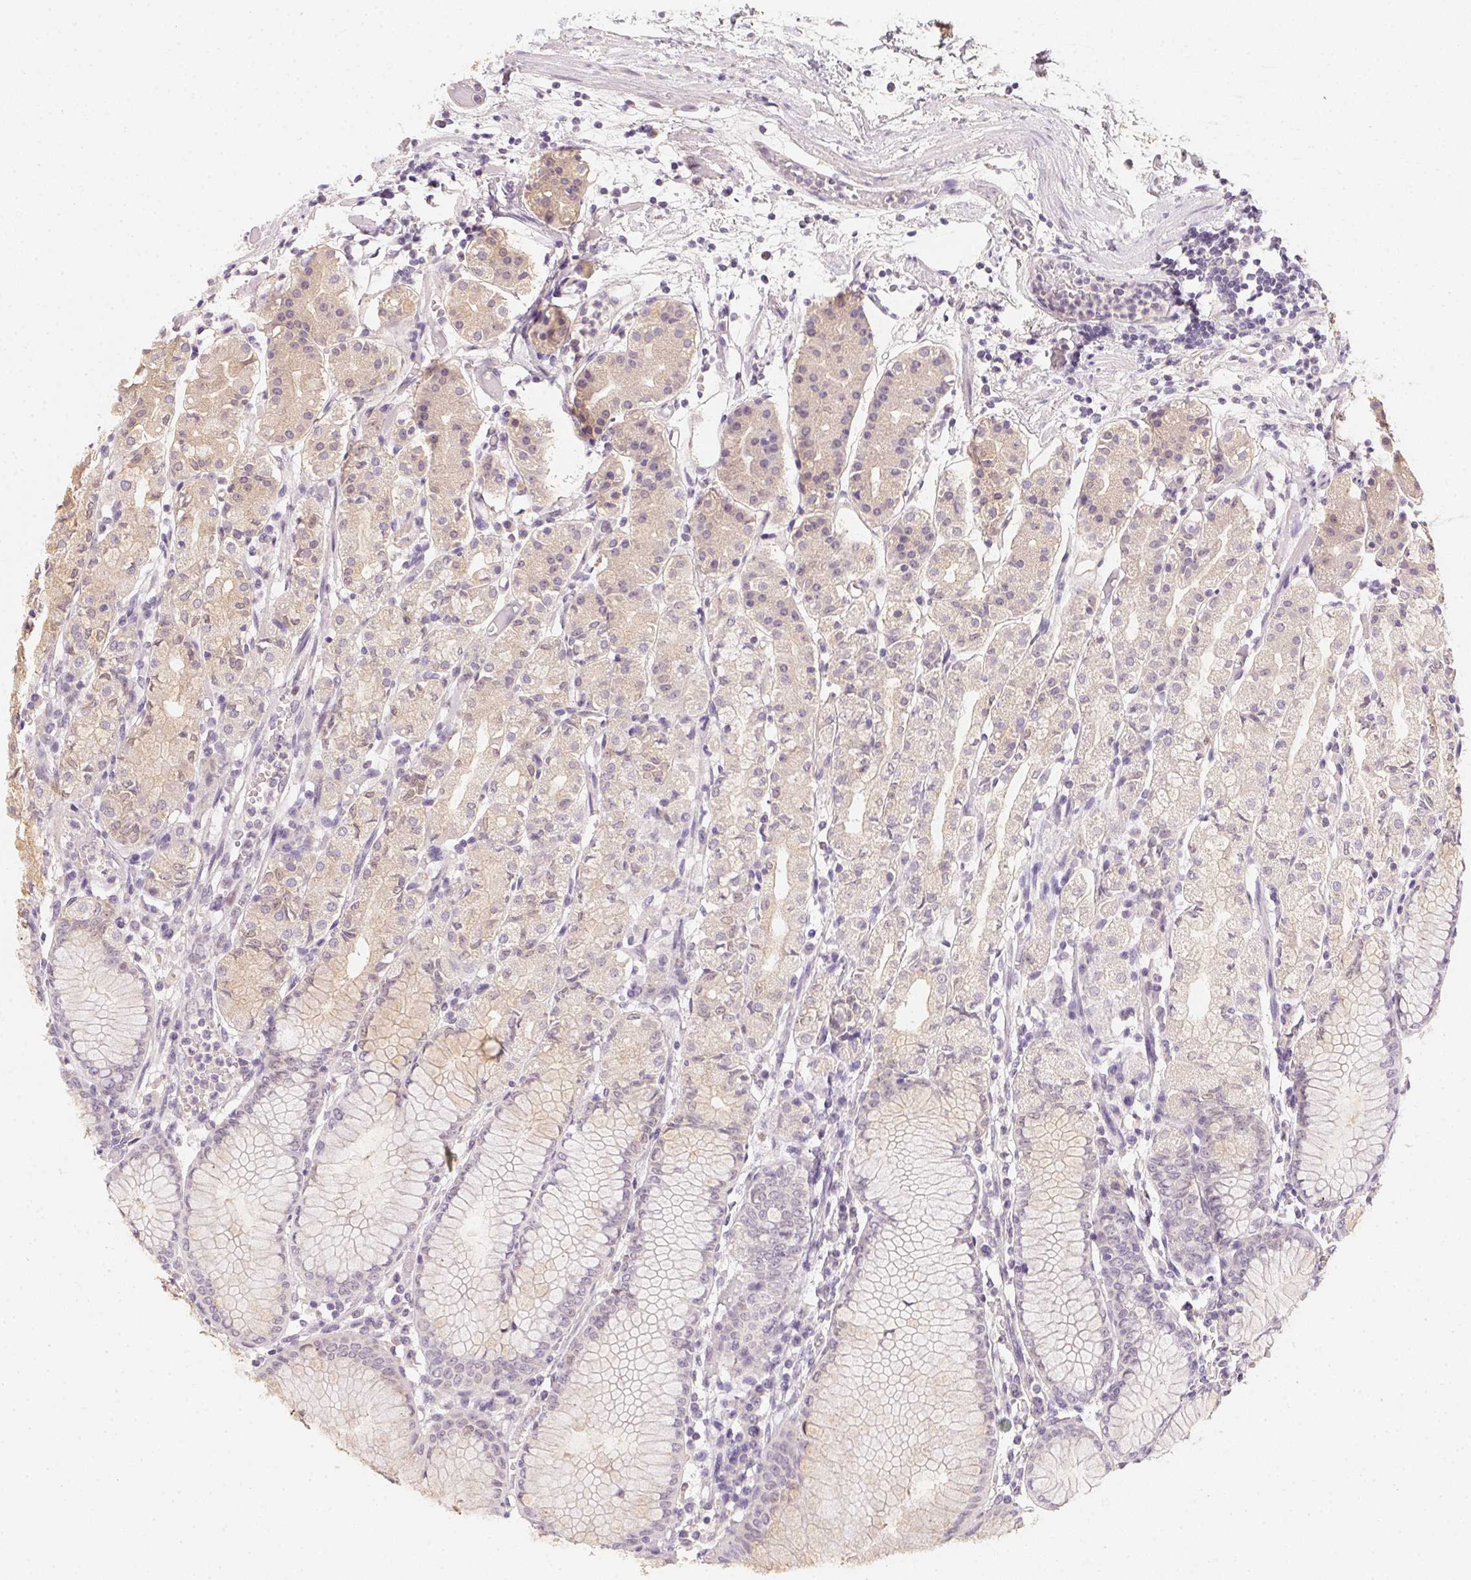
{"staining": {"intensity": "weak", "quantity": "25%-75%", "location": "cytoplasmic/membranous,nuclear"}, "tissue": "stomach", "cell_type": "Glandular cells", "image_type": "normal", "snomed": [{"axis": "morphology", "description": "Normal tissue, NOS"}, {"axis": "topography", "description": "Stomach"}], "caption": "Immunohistochemistry (IHC) histopathology image of unremarkable human stomach stained for a protein (brown), which exhibits low levels of weak cytoplasmic/membranous,nuclear staining in approximately 25%-75% of glandular cells.", "gene": "ZBBX", "patient": {"sex": "female", "age": 57}}